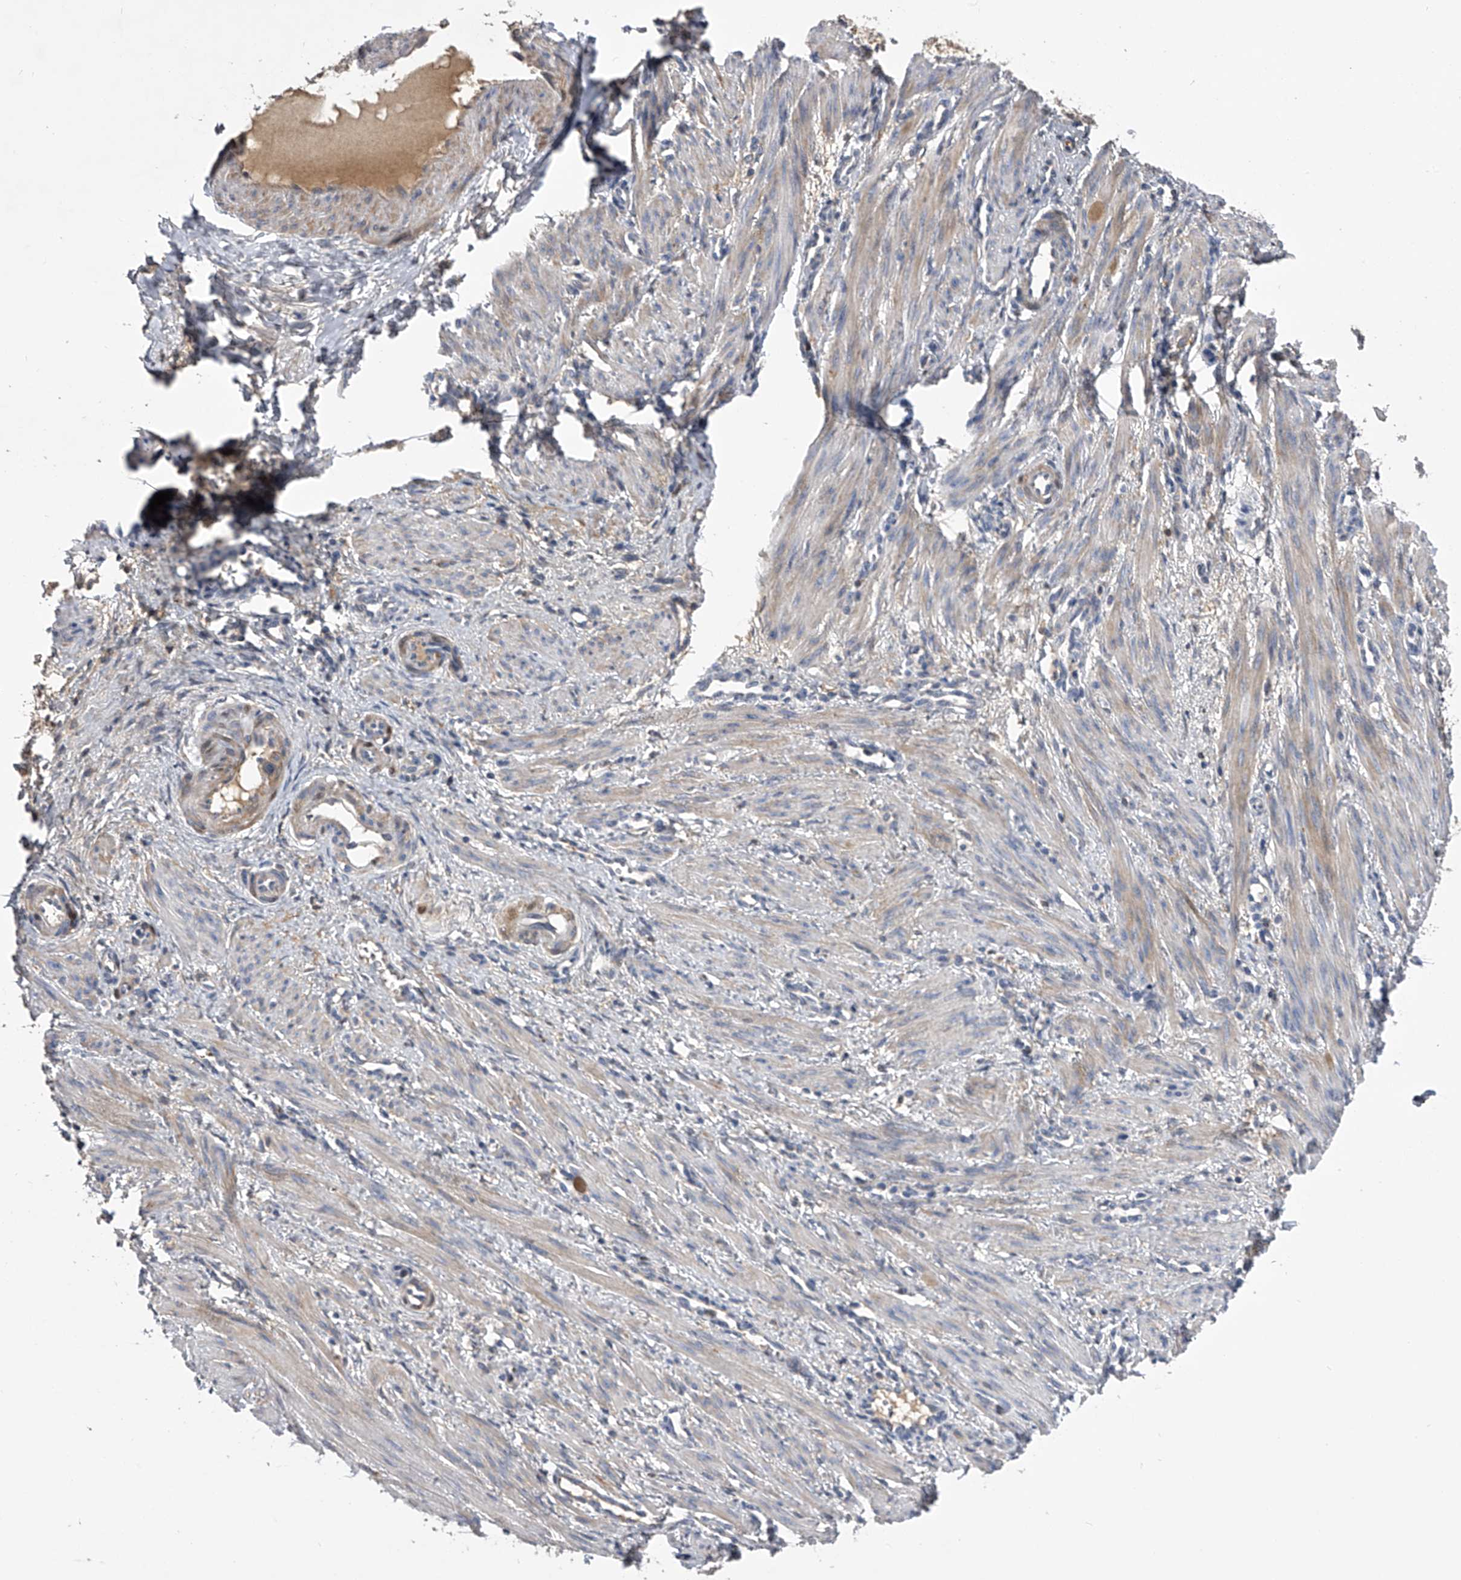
{"staining": {"intensity": "weak", "quantity": "25%-75%", "location": "cytoplasmic/membranous"}, "tissue": "smooth muscle", "cell_type": "Smooth muscle cells", "image_type": "normal", "snomed": [{"axis": "morphology", "description": "Normal tissue, NOS"}, {"axis": "topography", "description": "Endometrium"}], "caption": "The image demonstrates immunohistochemical staining of normal smooth muscle. There is weak cytoplasmic/membranous expression is seen in approximately 25%-75% of smooth muscle cells.", "gene": "MDN1", "patient": {"sex": "female", "age": 33}}